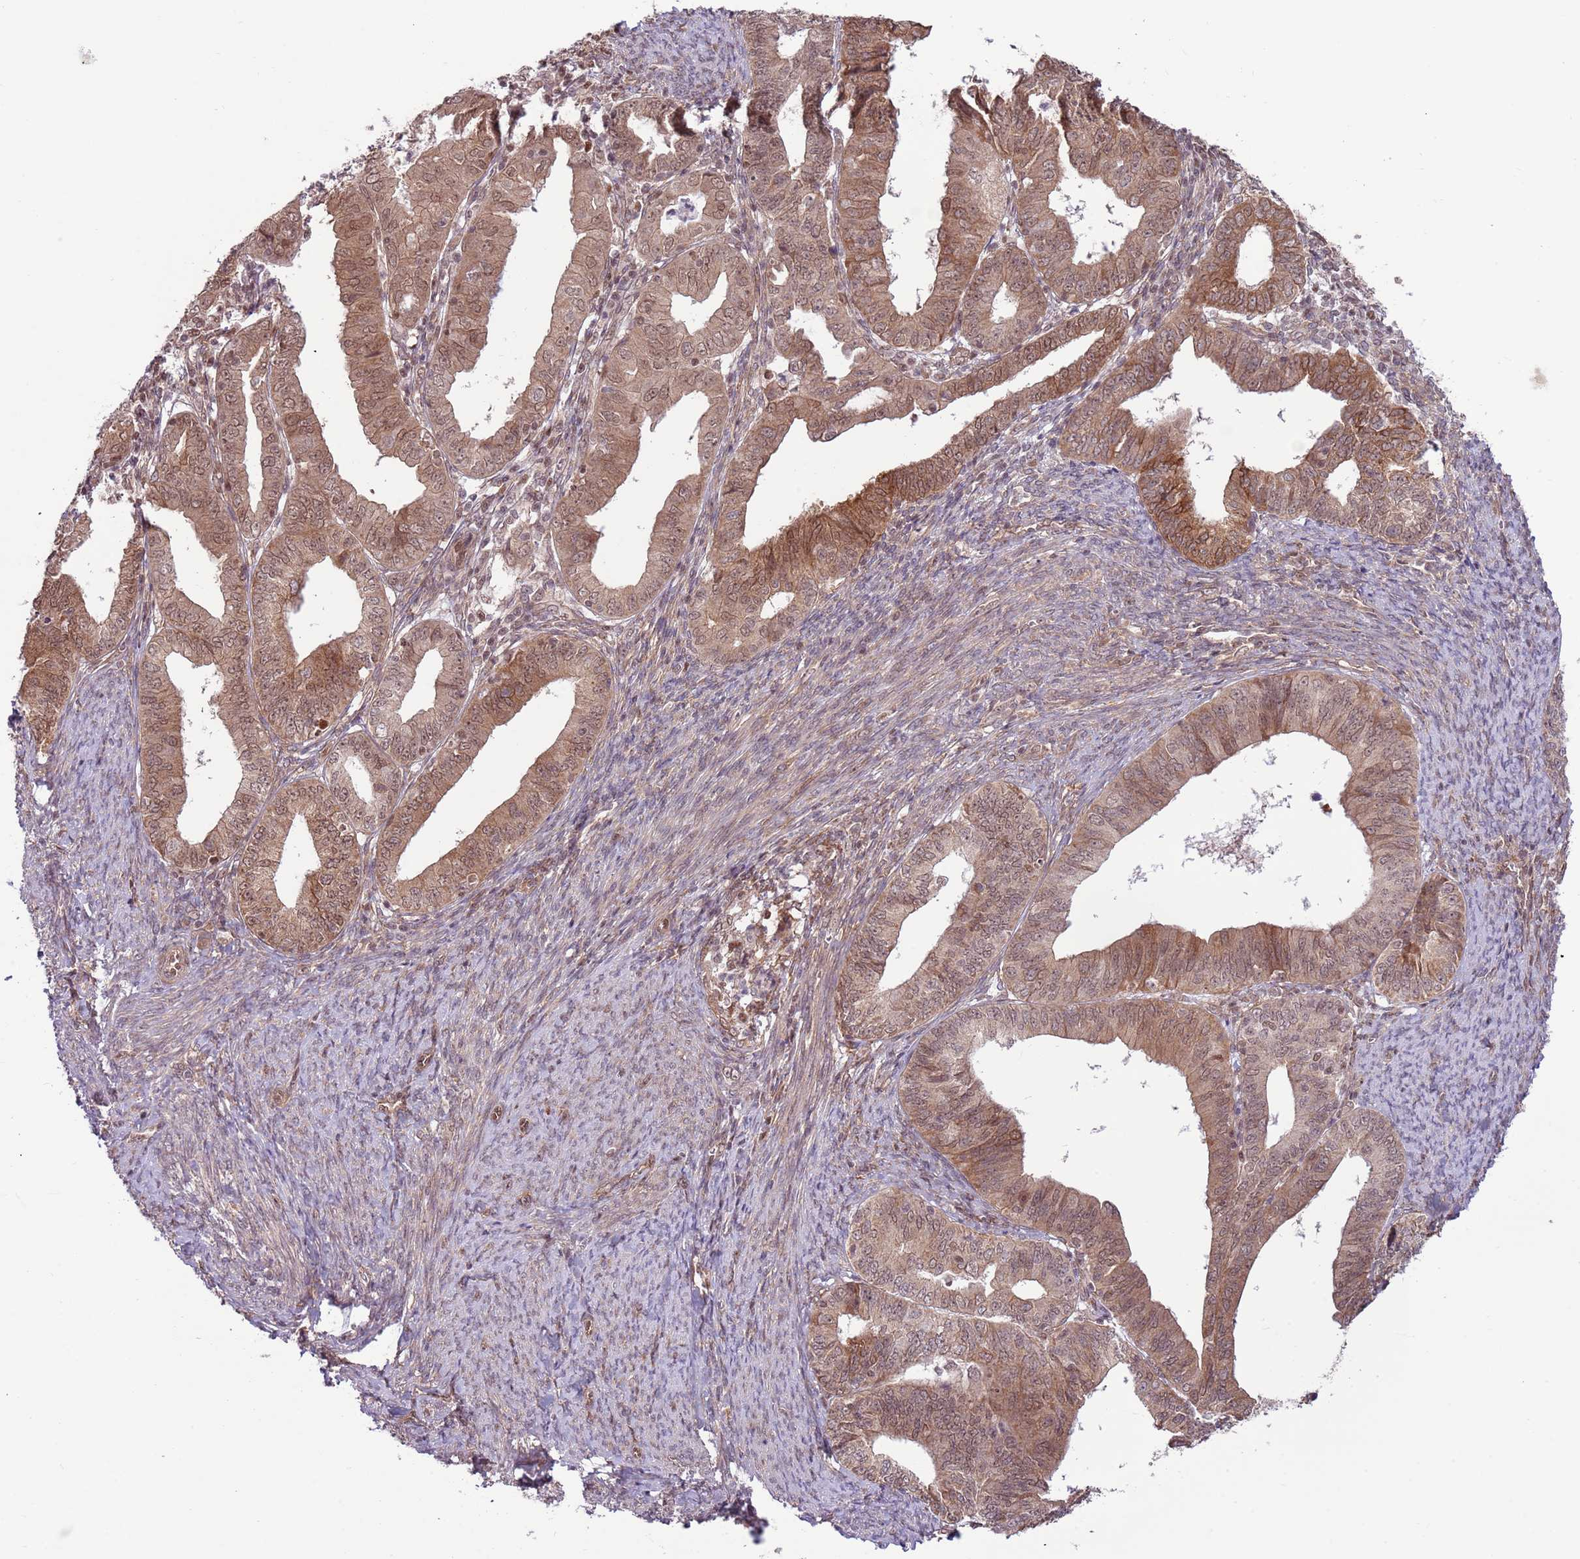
{"staining": {"intensity": "moderate", "quantity": ">75%", "location": "cytoplasmic/membranous,nuclear"}, "tissue": "endometrial cancer", "cell_type": "Tumor cells", "image_type": "cancer", "snomed": [{"axis": "morphology", "description": "Adenocarcinoma, NOS"}, {"axis": "topography", "description": "Endometrium"}], "caption": "Moderate cytoplasmic/membranous and nuclear protein expression is appreciated in about >75% of tumor cells in endometrial adenocarcinoma.", "gene": "DCAF4", "patient": {"sex": "female", "age": 56}}